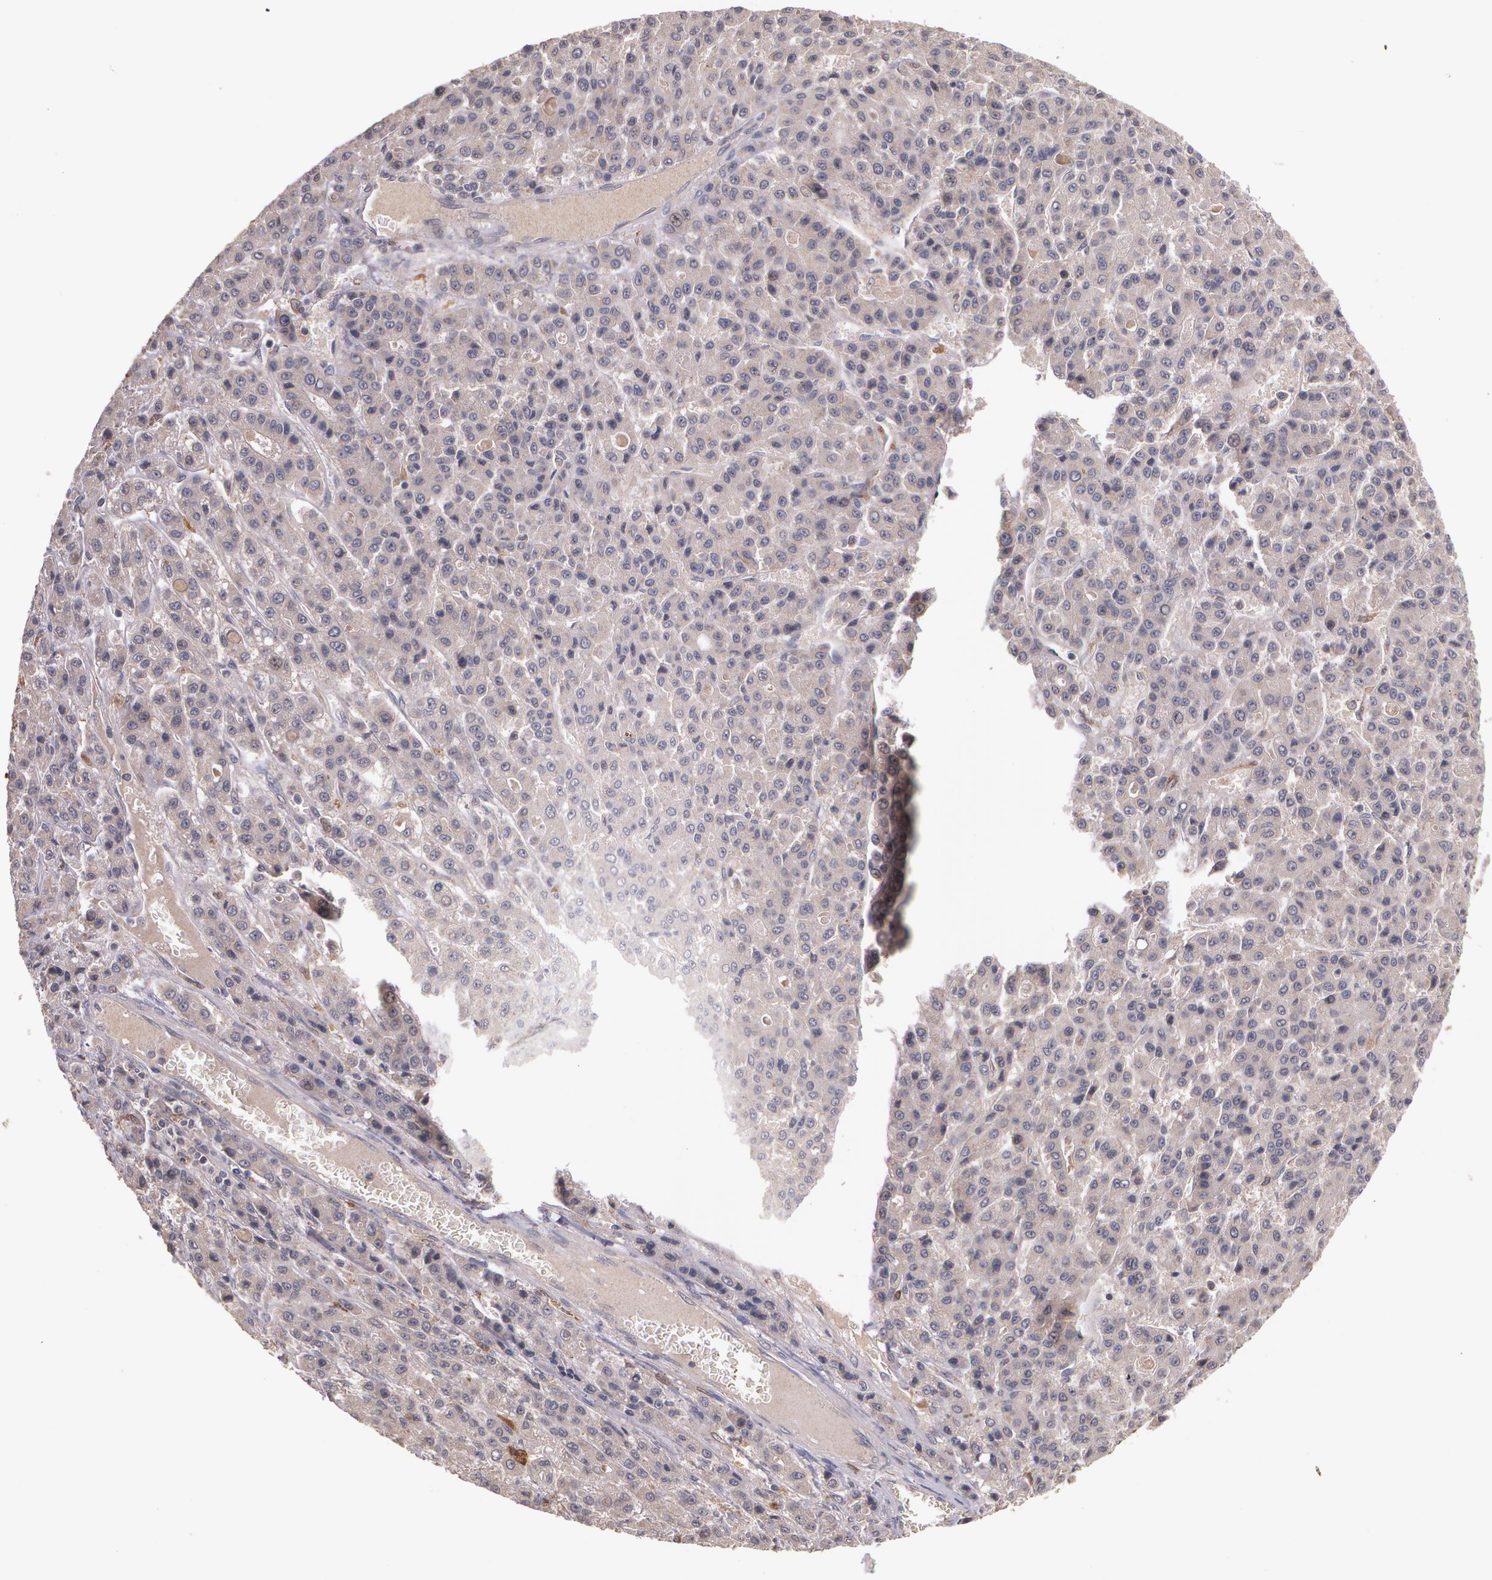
{"staining": {"intensity": "negative", "quantity": "none", "location": "none"}, "tissue": "liver cancer", "cell_type": "Tumor cells", "image_type": "cancer", "snomed": [{"axis": "morphology", "description": "Carcinoma, Hepatocellular, NOS"}, {"axis": "topography", "description": "Liver"}], "caption": "Protein analysis of hepatocellular carcinoma (liver) reveals no significant staining in tumor cells.", "gene": "IFNGR2", "patient": {"sex": "male", "age": 70}}